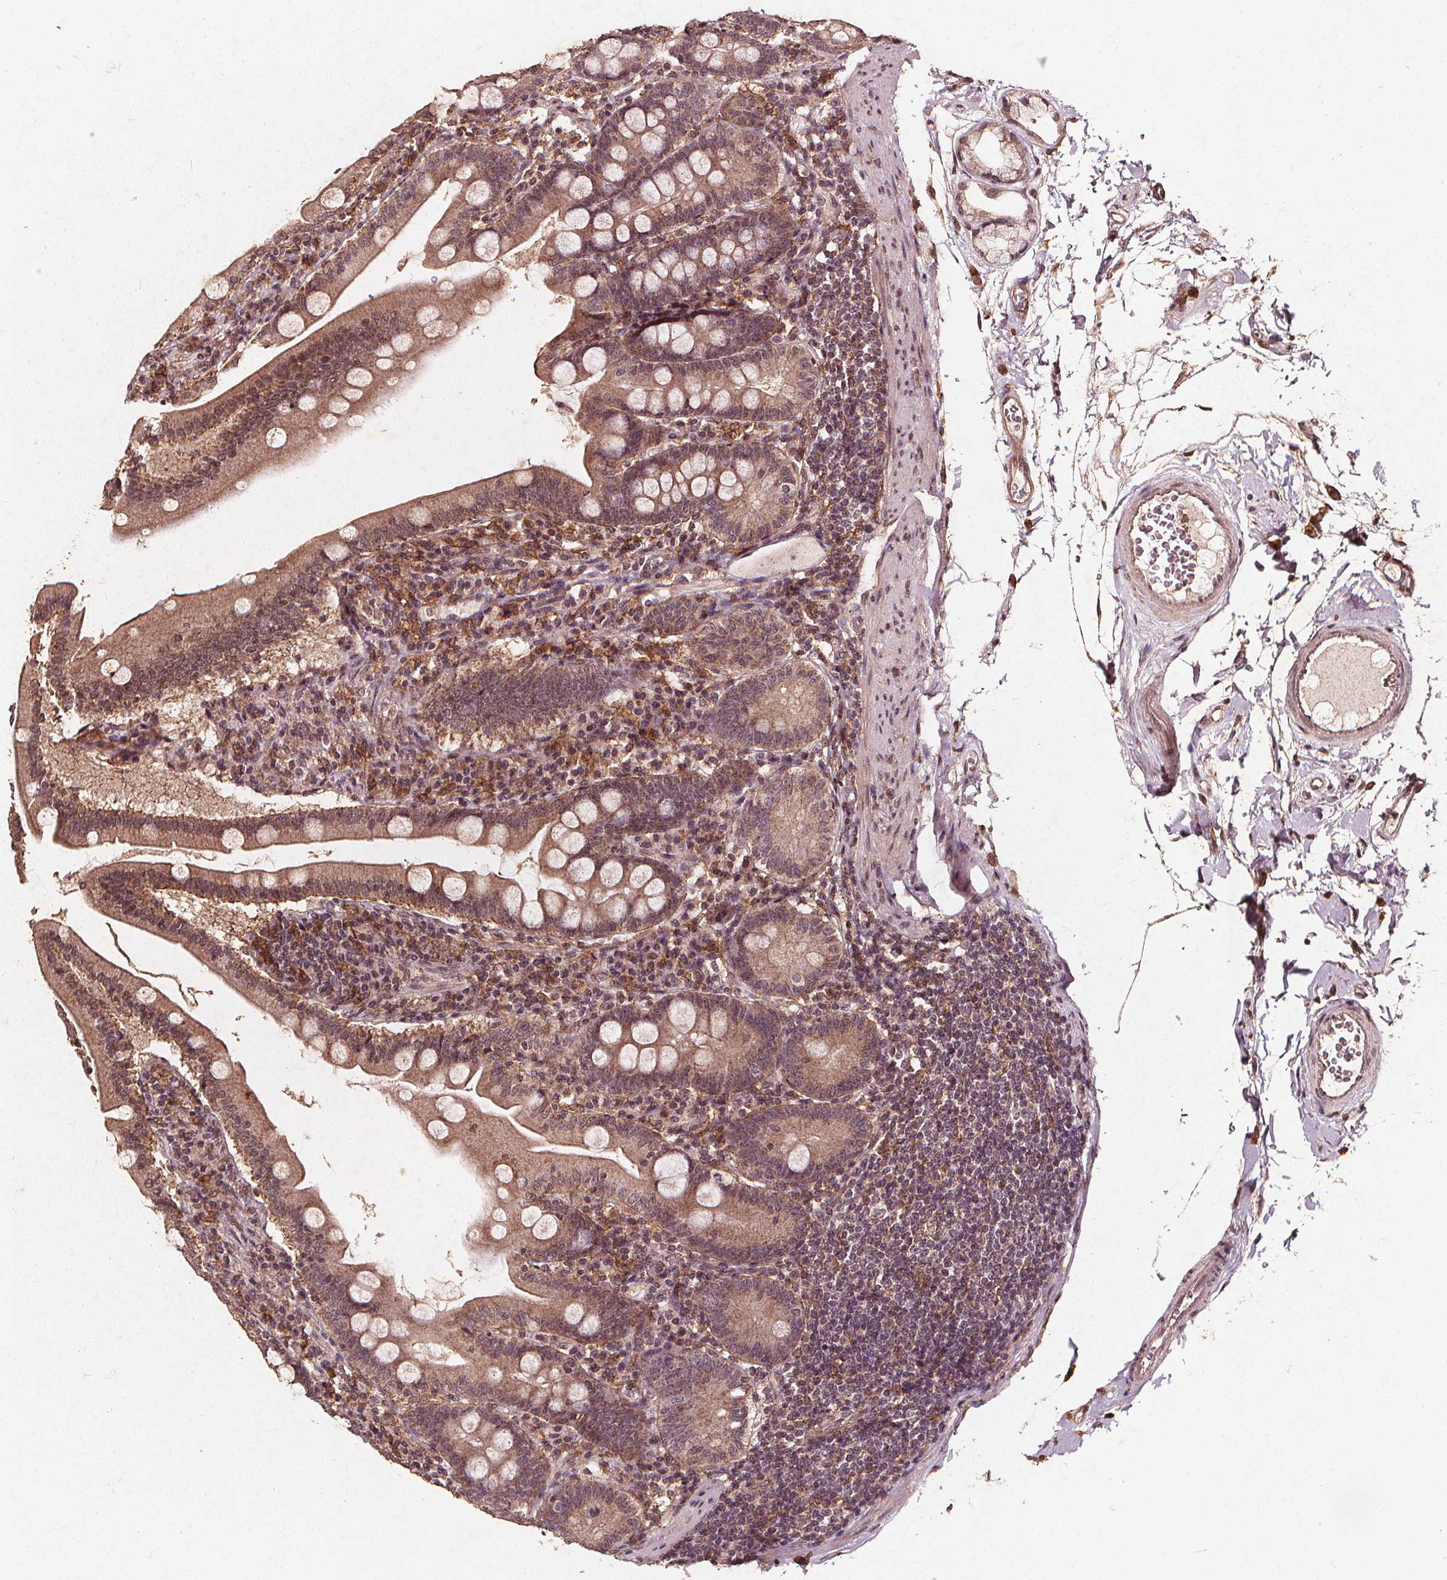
{"staining": {"intensity": "moderate", "quantity": ">75%", "location": "cytoplasmic/membranous"}, "tissue": "duodenum", "cell_type": "Glandular cells", "image_type": "normal", "snomed": [{"axis": "morphology", "description": "Normal tissue, NOS"}, {"axis": "topography", "description": "Duodenum"}], "caption": "An immunohistochemistry (IHC) histopathology image of normal tissue is shown. Protein staining in brown highlights moderate cytoplasmic/membranous positivity in duodenum within glandular cells.", "gene": "ABCA1", "patient": {"sex": "female", "age": 67}}